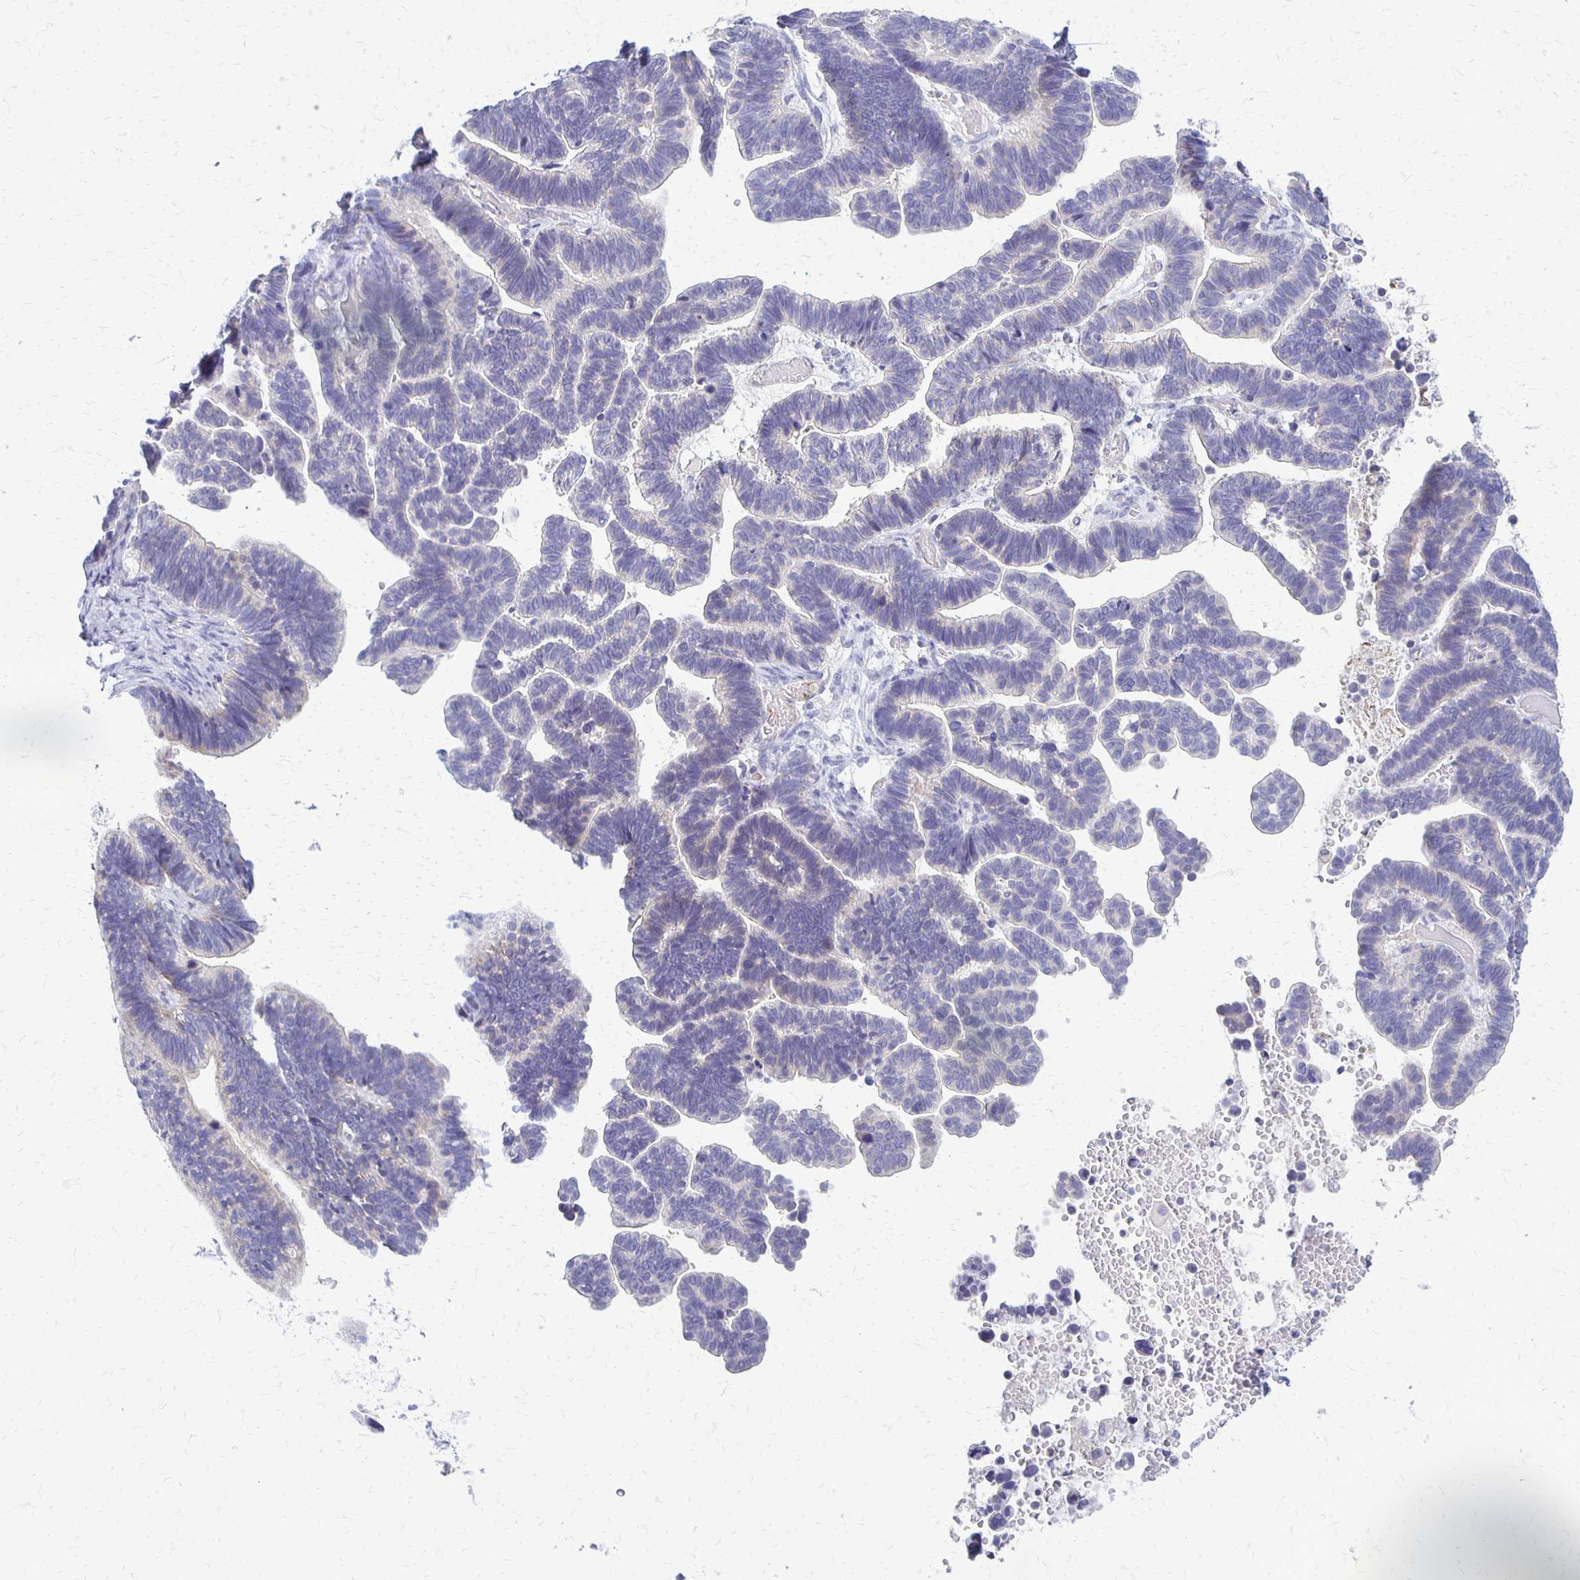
{"staining": {"intensity": "negative", "quantity": "none", "location": "none"}, "tissue": "ovarian cancer", "cell_type": "Tumor cells", "image_type": "cancer", "snomed": [{"axis": "morphology", "description": "Cystadenocarcinoma, serous, NOS"}, {"axis": "topography", "description": "Ovary"}], "caption": "Immunohistochemistry of ovarian cancer displays no staining in tumor cells.", "gene": "RHOC", "patient": {"sex": "female", "age": 56}}